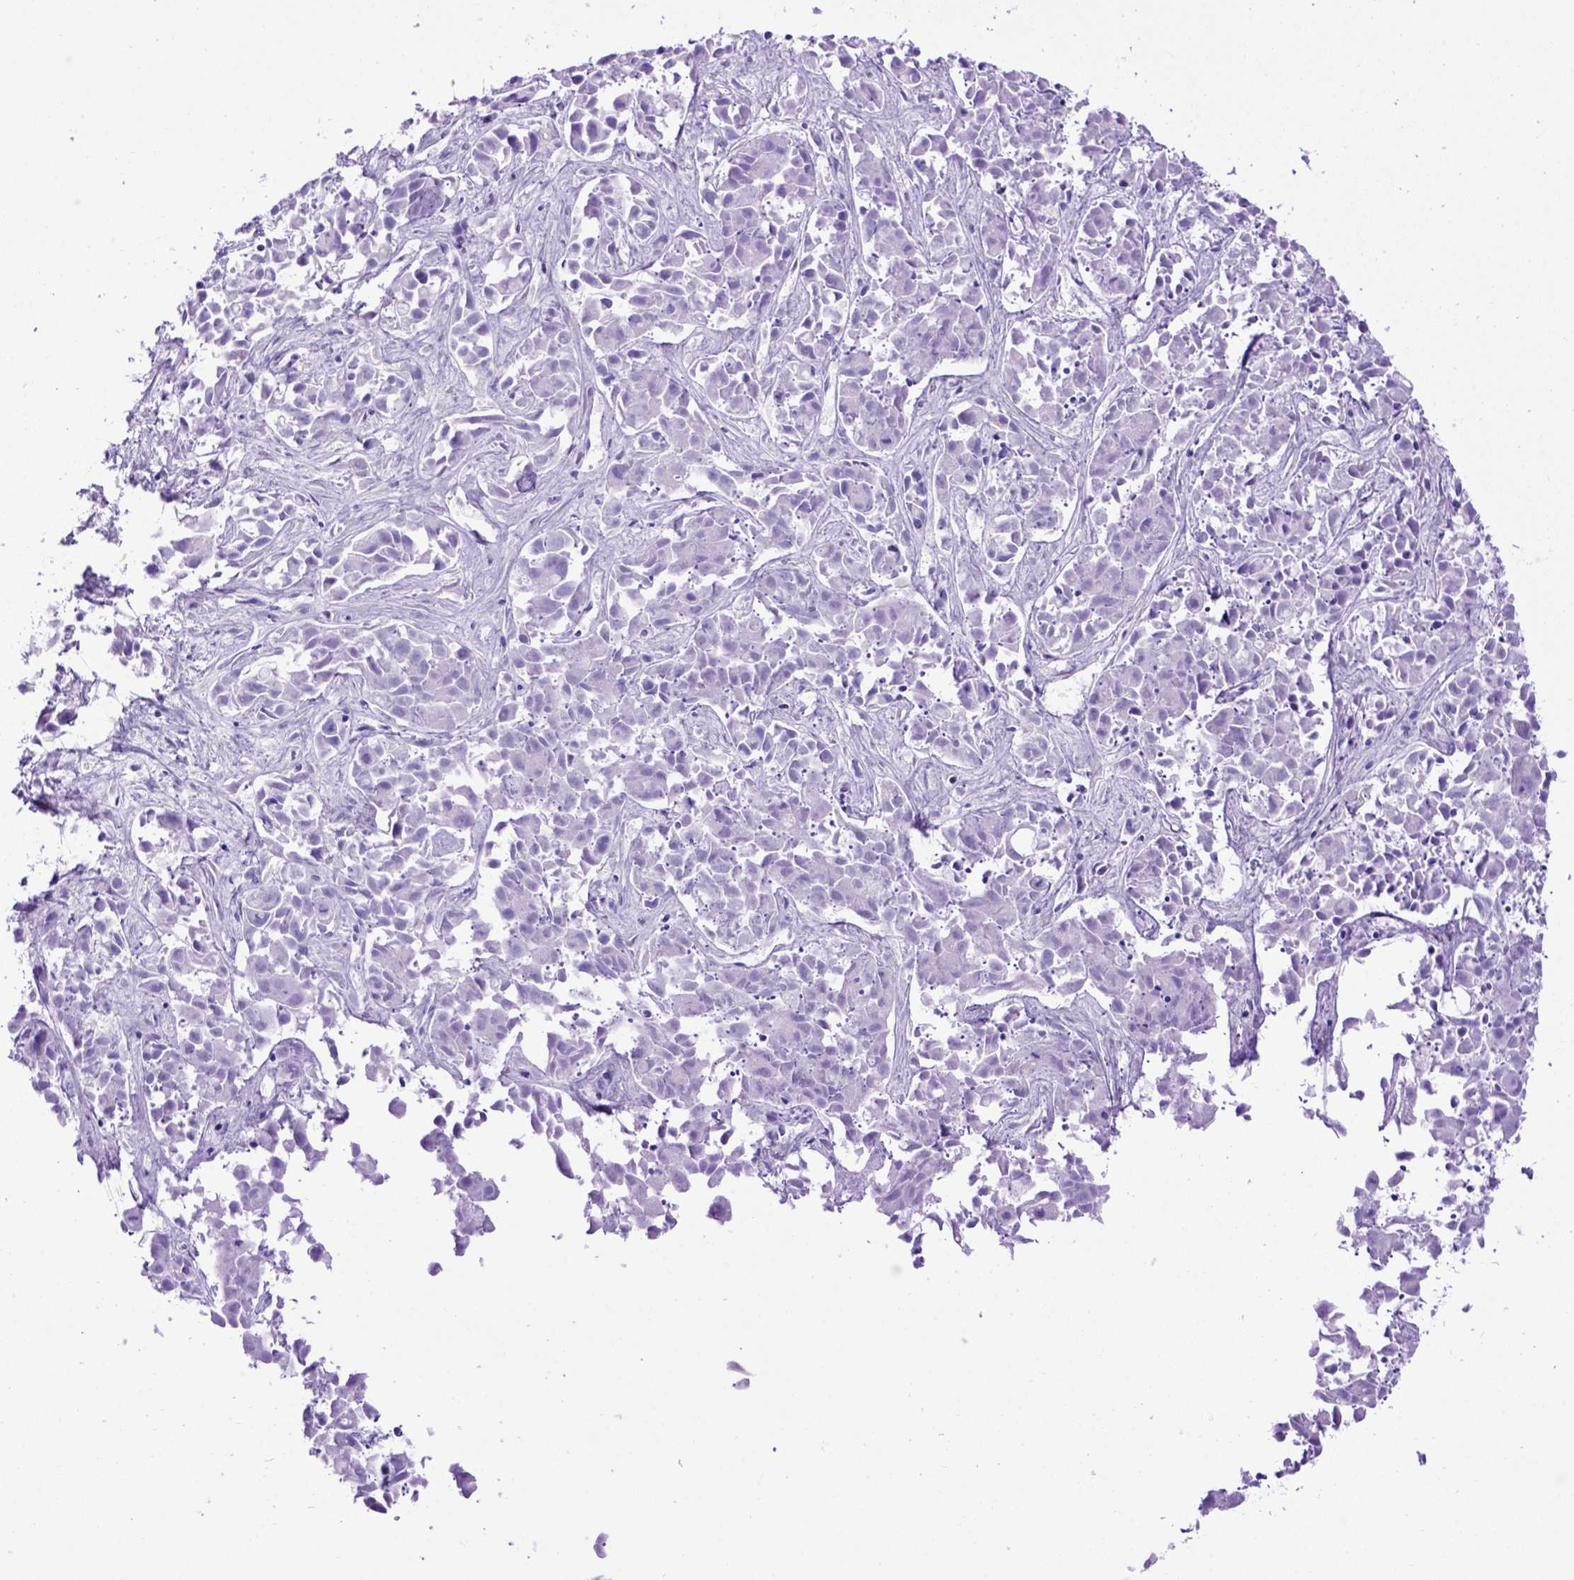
{"staining": {"intensity": "negative", "quantity": "none", "location": "none"}, "tissue": "liver cancer", "cell_type": "Tumor cells", "image_type": "cancer", "snomed": [{"axis": "morphology", "description": "Cholangiocarcinoma"}, {"axis": "topography", "description": "Liver"}], "caption": "Tumor cells are negative for protein expression in human liver cancer (cholangiocarcinoma). (Brightfield microscopy of DAB IHC at high magnification).", "gene": "MEOX2", "patient": {"sex": "female", "age": 81}}